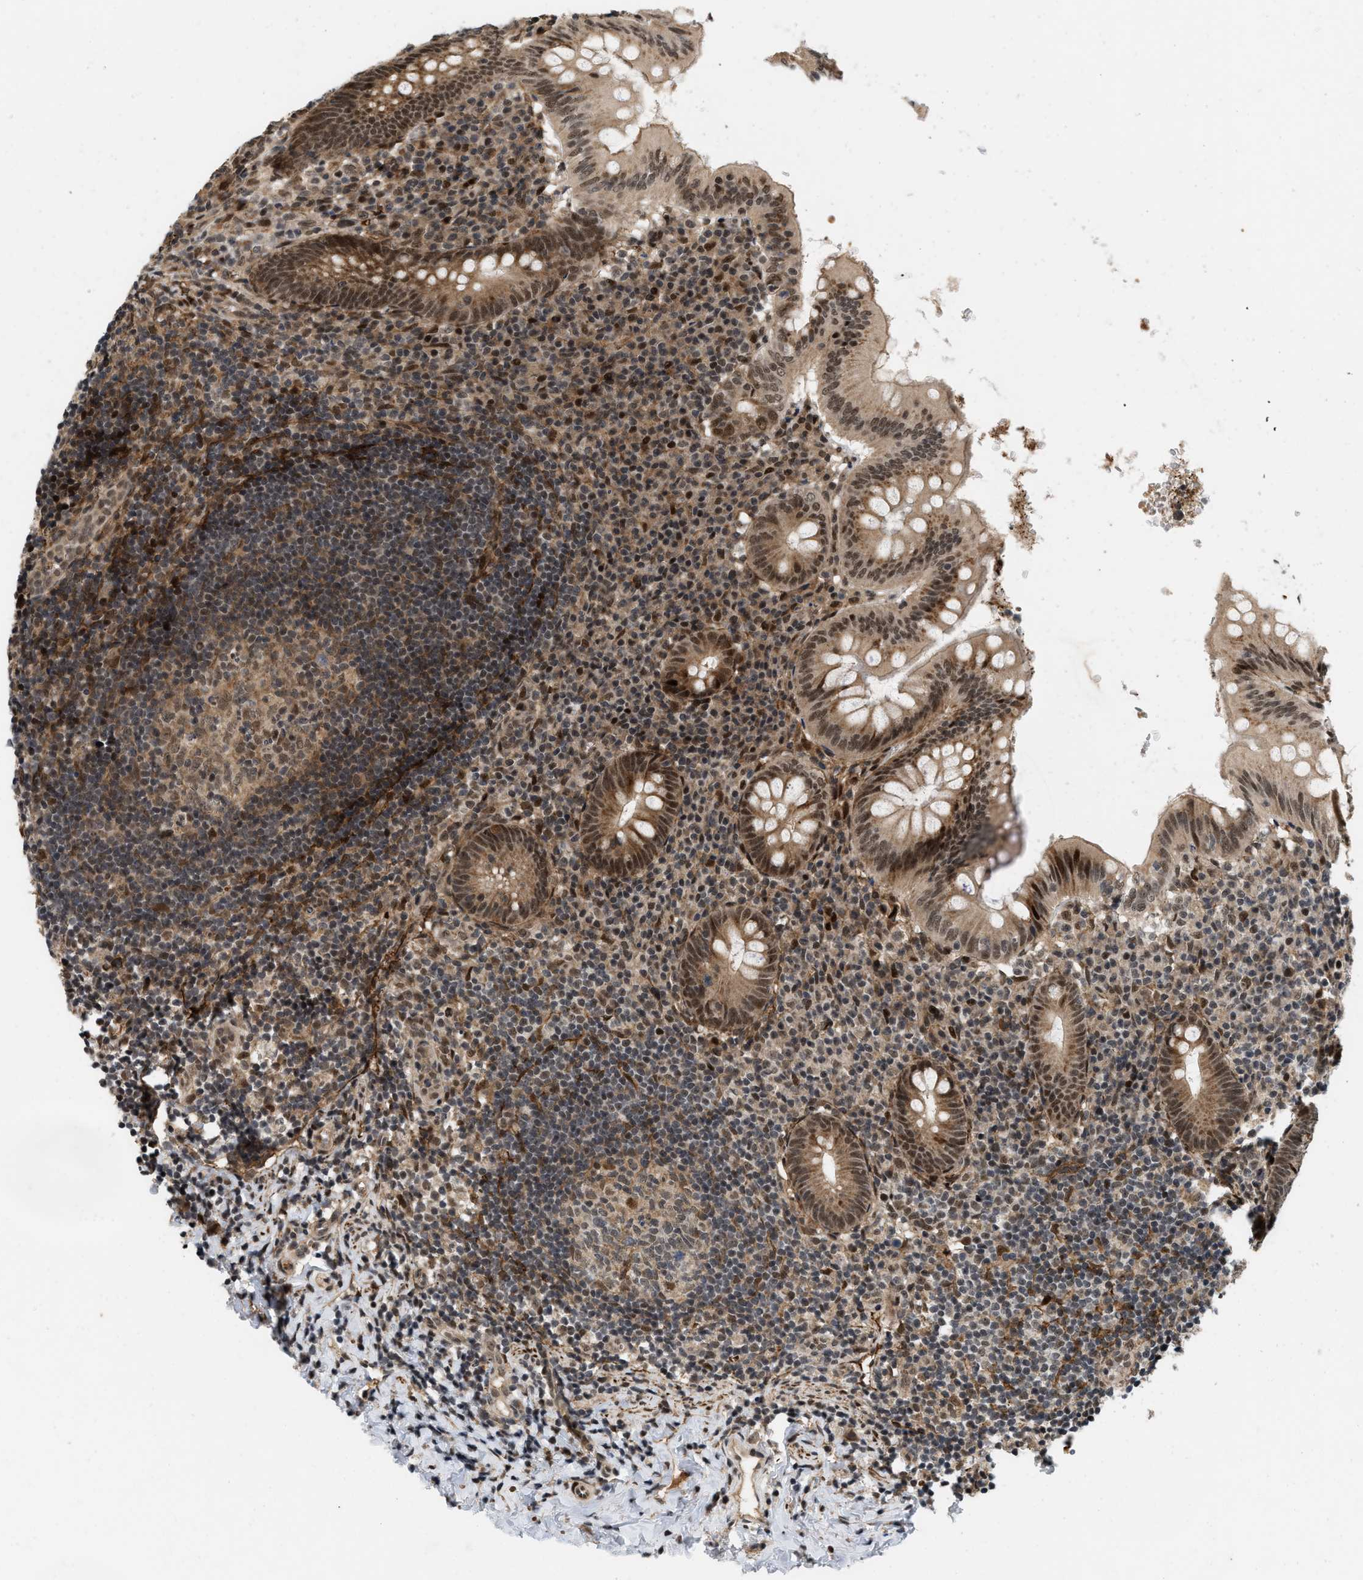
{"staining": {"intensity": "strong", "quantity": ">75%", "location": "cytoplasmic/membranous,nuclear"}, "tissue": "appendix", "cell_type": "Glandular cells", "image_type": "normal", "snomed": [{"axis": "morphology", "description": "Normal tissue, NOS"}, {"axis": "topography", "description": "Appendix"}], "caption": "About >75% of glandular cells in normal human appendix show strong cytoplasmic/membranous,nuclear protein staining as visualized by brown immunohistochemical staining.", "gene": "ANKRD11", "patient": {"sex": "male", "age": 8}}